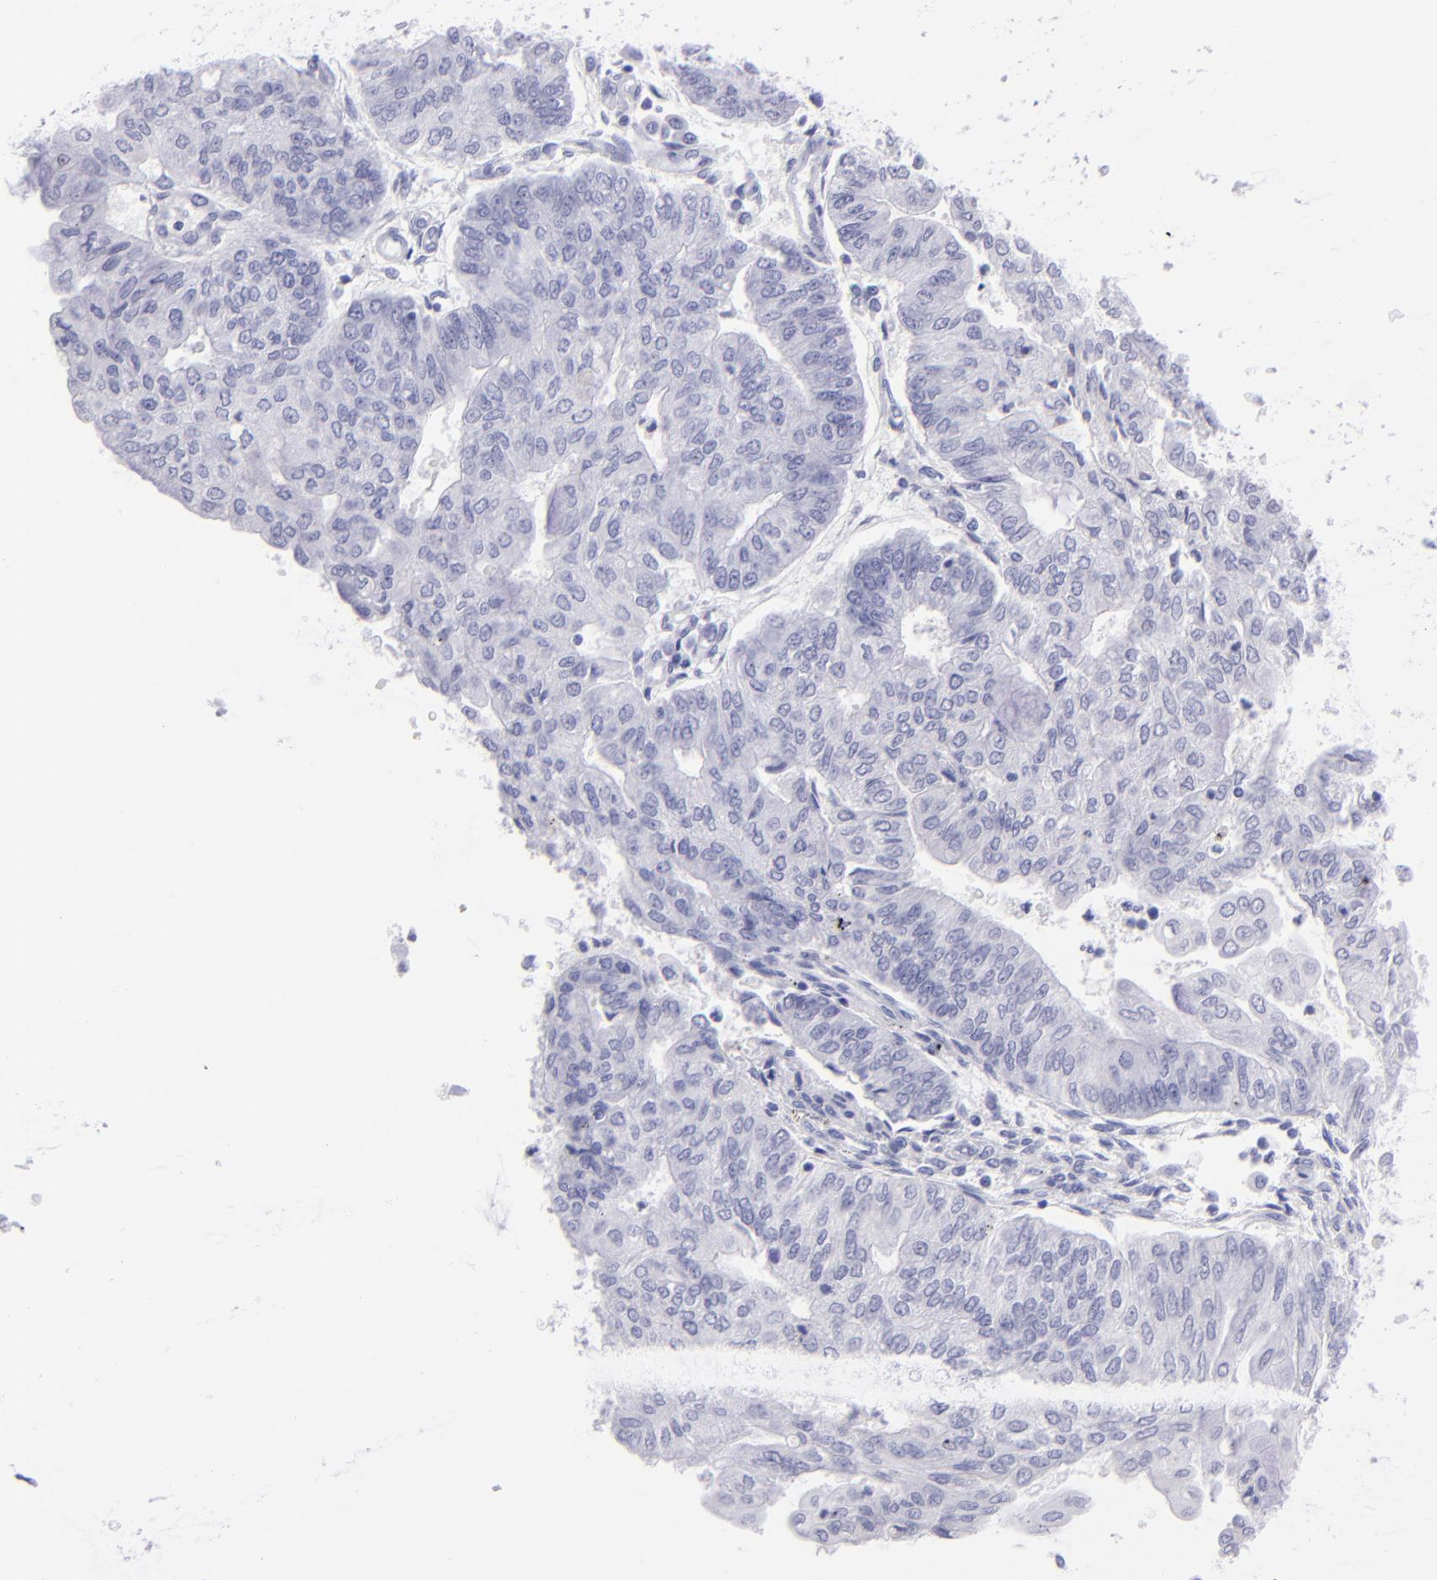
{"staining": {"intensity": "negative", "quantity": "none", "location": "none"}, "tissue": "endometrial cancer", "cell_type": "Tumor cells", "image_type": "cancer", "snomed": [{"axis": "morphology", "description": "Adenocarcinoma, NOS"}, {"axis": "topography", "description": "Endometrium"}], "caption": "High magnification brightfield microscopy of adenocarcinoma (endometrial) stained with DAB (brown) and counterstained with hematoxylin (blue): tumor cells show no significant positivity. (DAB IHC, high magnification).", "gene": "SLC1A3", "patient": {"sex": "female", "age": 59}}